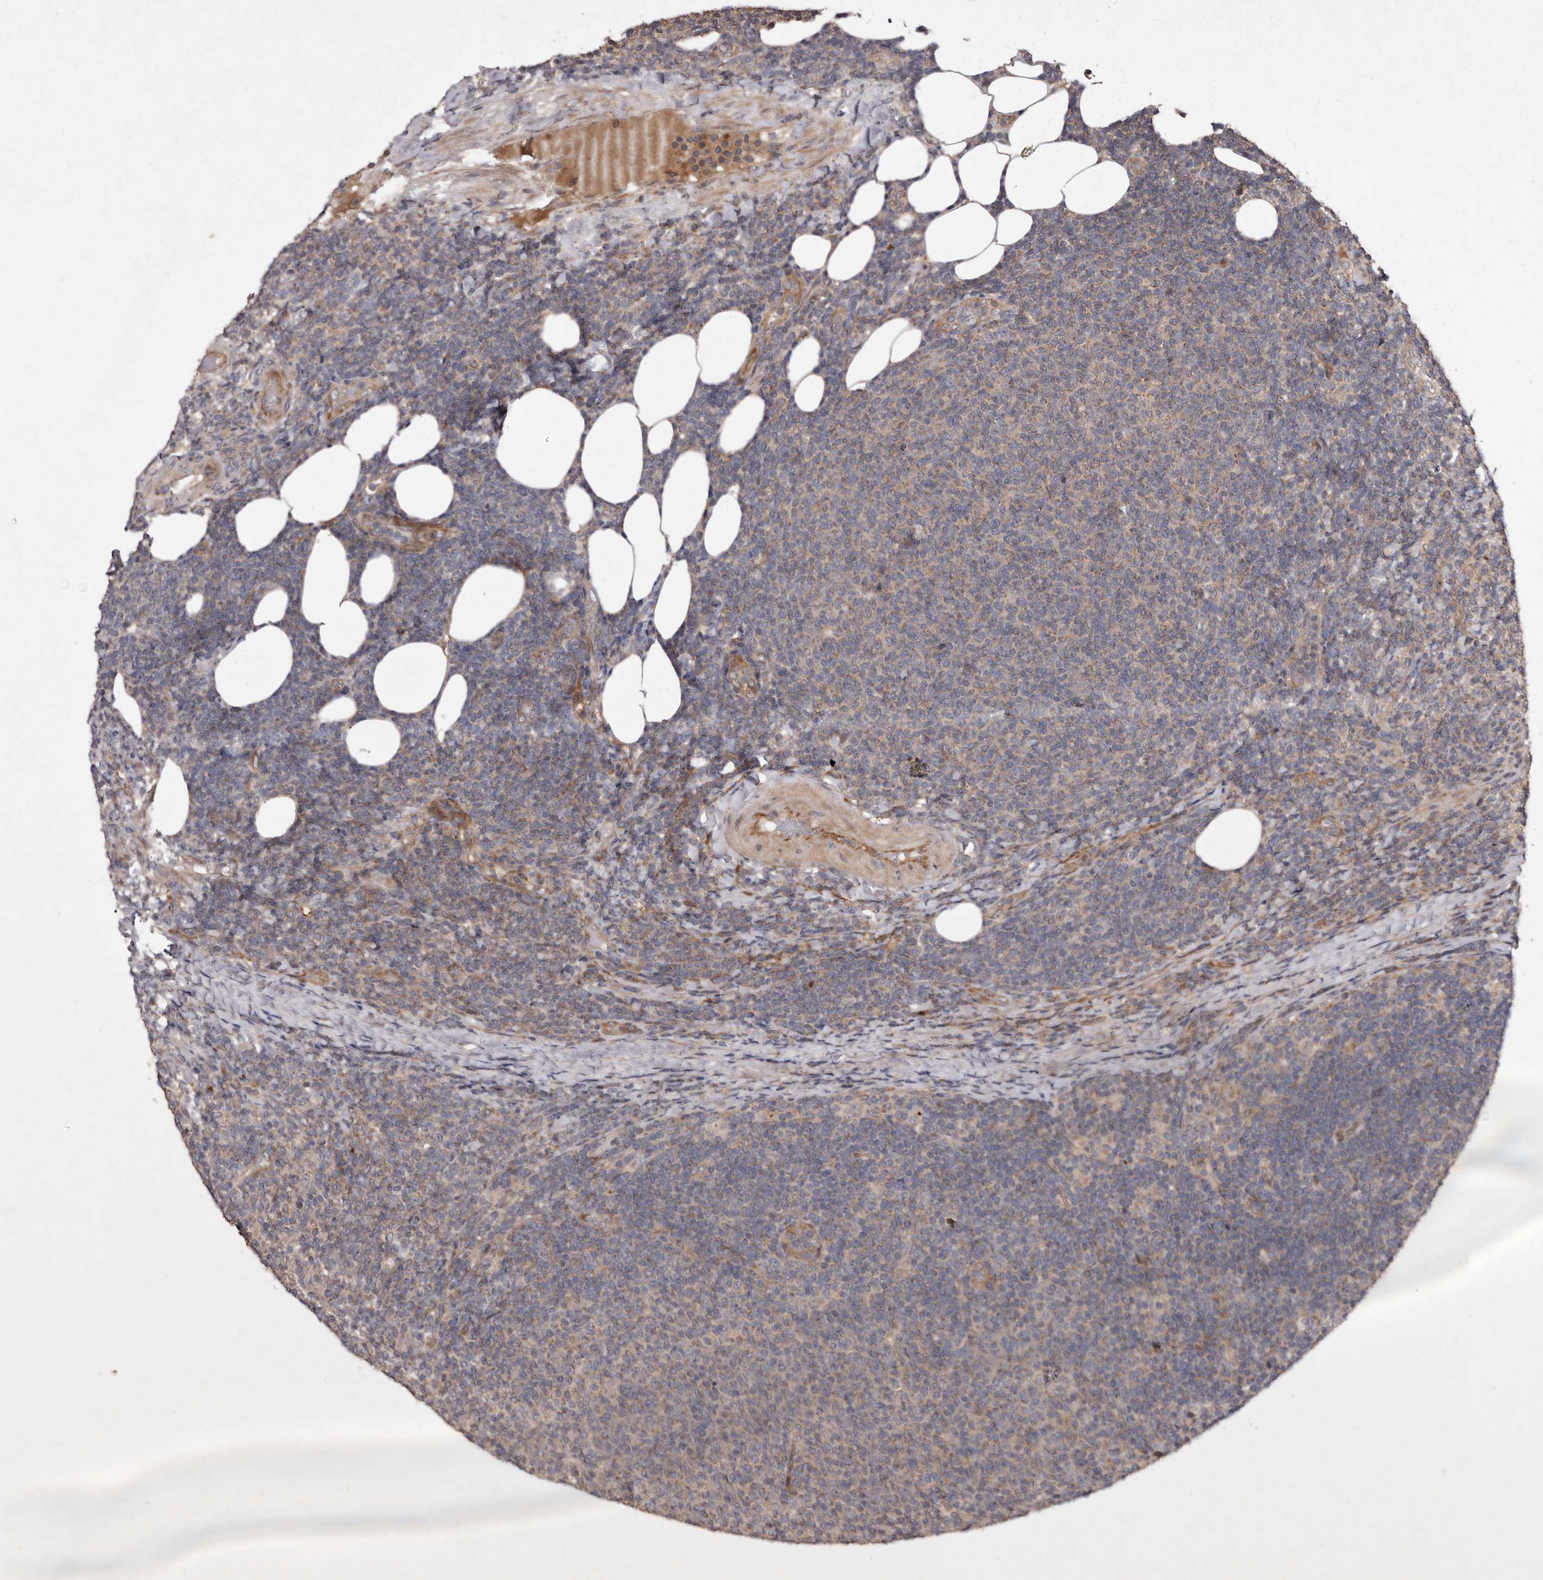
{"staining": {"intensity": "weak", "quantity": "25%-75%", "location": "cytoplasmic/membranous"}, "tissue": "lymphoma", "cell_type": "Tumor cells", "image_type": "cancer", "snomed": [{"axis": "morphology", "description": "Malignant lymphoma, non-Hodgkin's type, Low grade"}, {"axis": "topography", "description": "Lymph node"}], "caption": "Low-grade malignant lymphoma, non-Hodgkin's type stained with DAB immunohistochemistry displays low levels of weak cytoplasmic/membranous staining in approximately 25%-75% of tumor cells.", "gene": "FLAD1", "patient": {"sex": "male", "age": 66}}